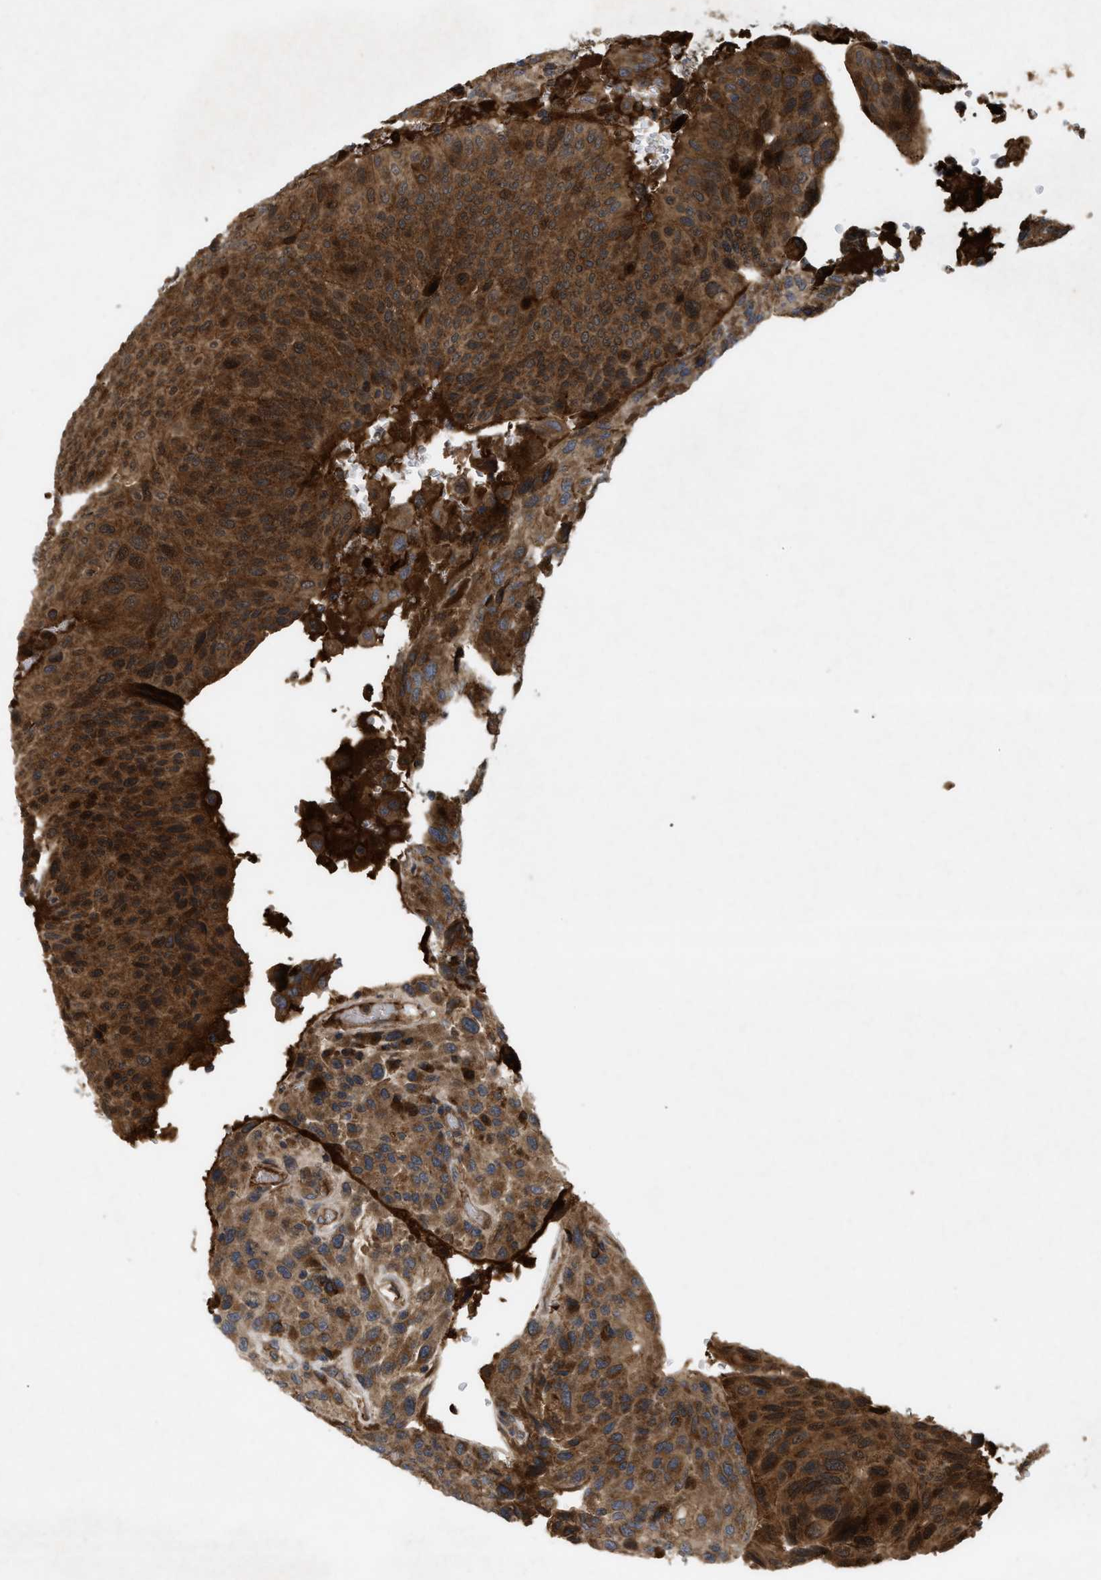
{"staining": {"intensity": "strong", "quantity": ">75%", "location": "cytoplasmic/membranous"}, "tissue": "urothelial cancer", "cell_type": "Tumor cells", "image_type": "cancer", "snomed": [{"axis": "morphology", "description": "Urothelial carcinoma, High grade"}, {"axis": "topography", "description": "Urinary bladder"}], "caption": "Urothelial carcinoma (high-grade) stained with a protein marker reveals strong staining in tumor cells.", "gene": "RAB2A", "patient": {"sex": "male", "age": 66}}